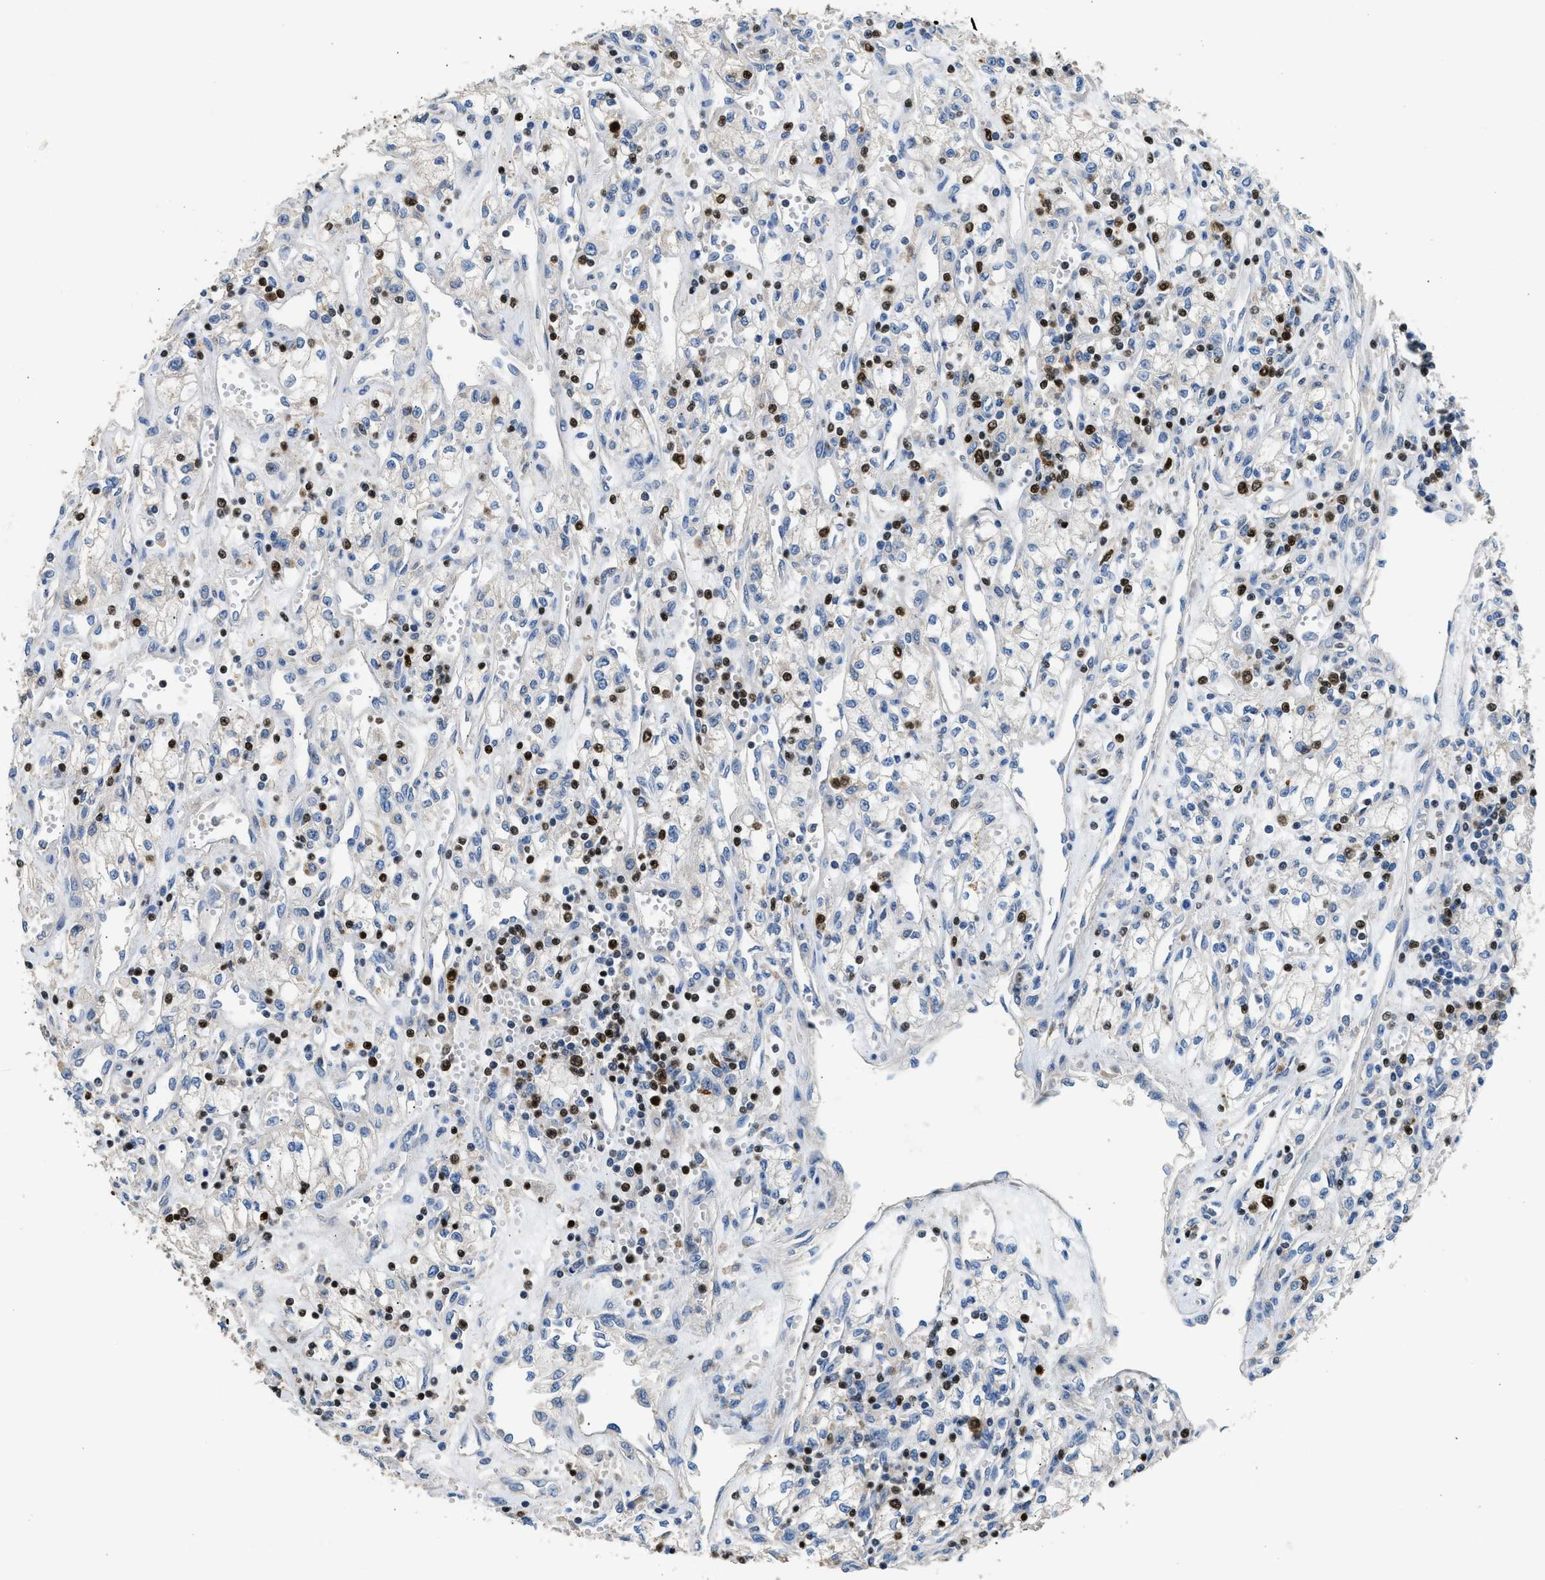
{"staining": {"intensity": "negative", "quantity": "none", "location": "none"}, "tissue": "renal cancer", "cell_type": "Tumor cells", "image_type": "cancer", "snomed": [{"axis": "morphology", "description": "Adenocarcinoma, NOS"}, {"axis": "topography", "description": "Kidney"}], "caption": "This is an immunohistochemistry image of renal adenocarcinoma. There is no positivity in tumor cells.", "gene": "TOX", "patient": {"sex": "male", "age": 59}}